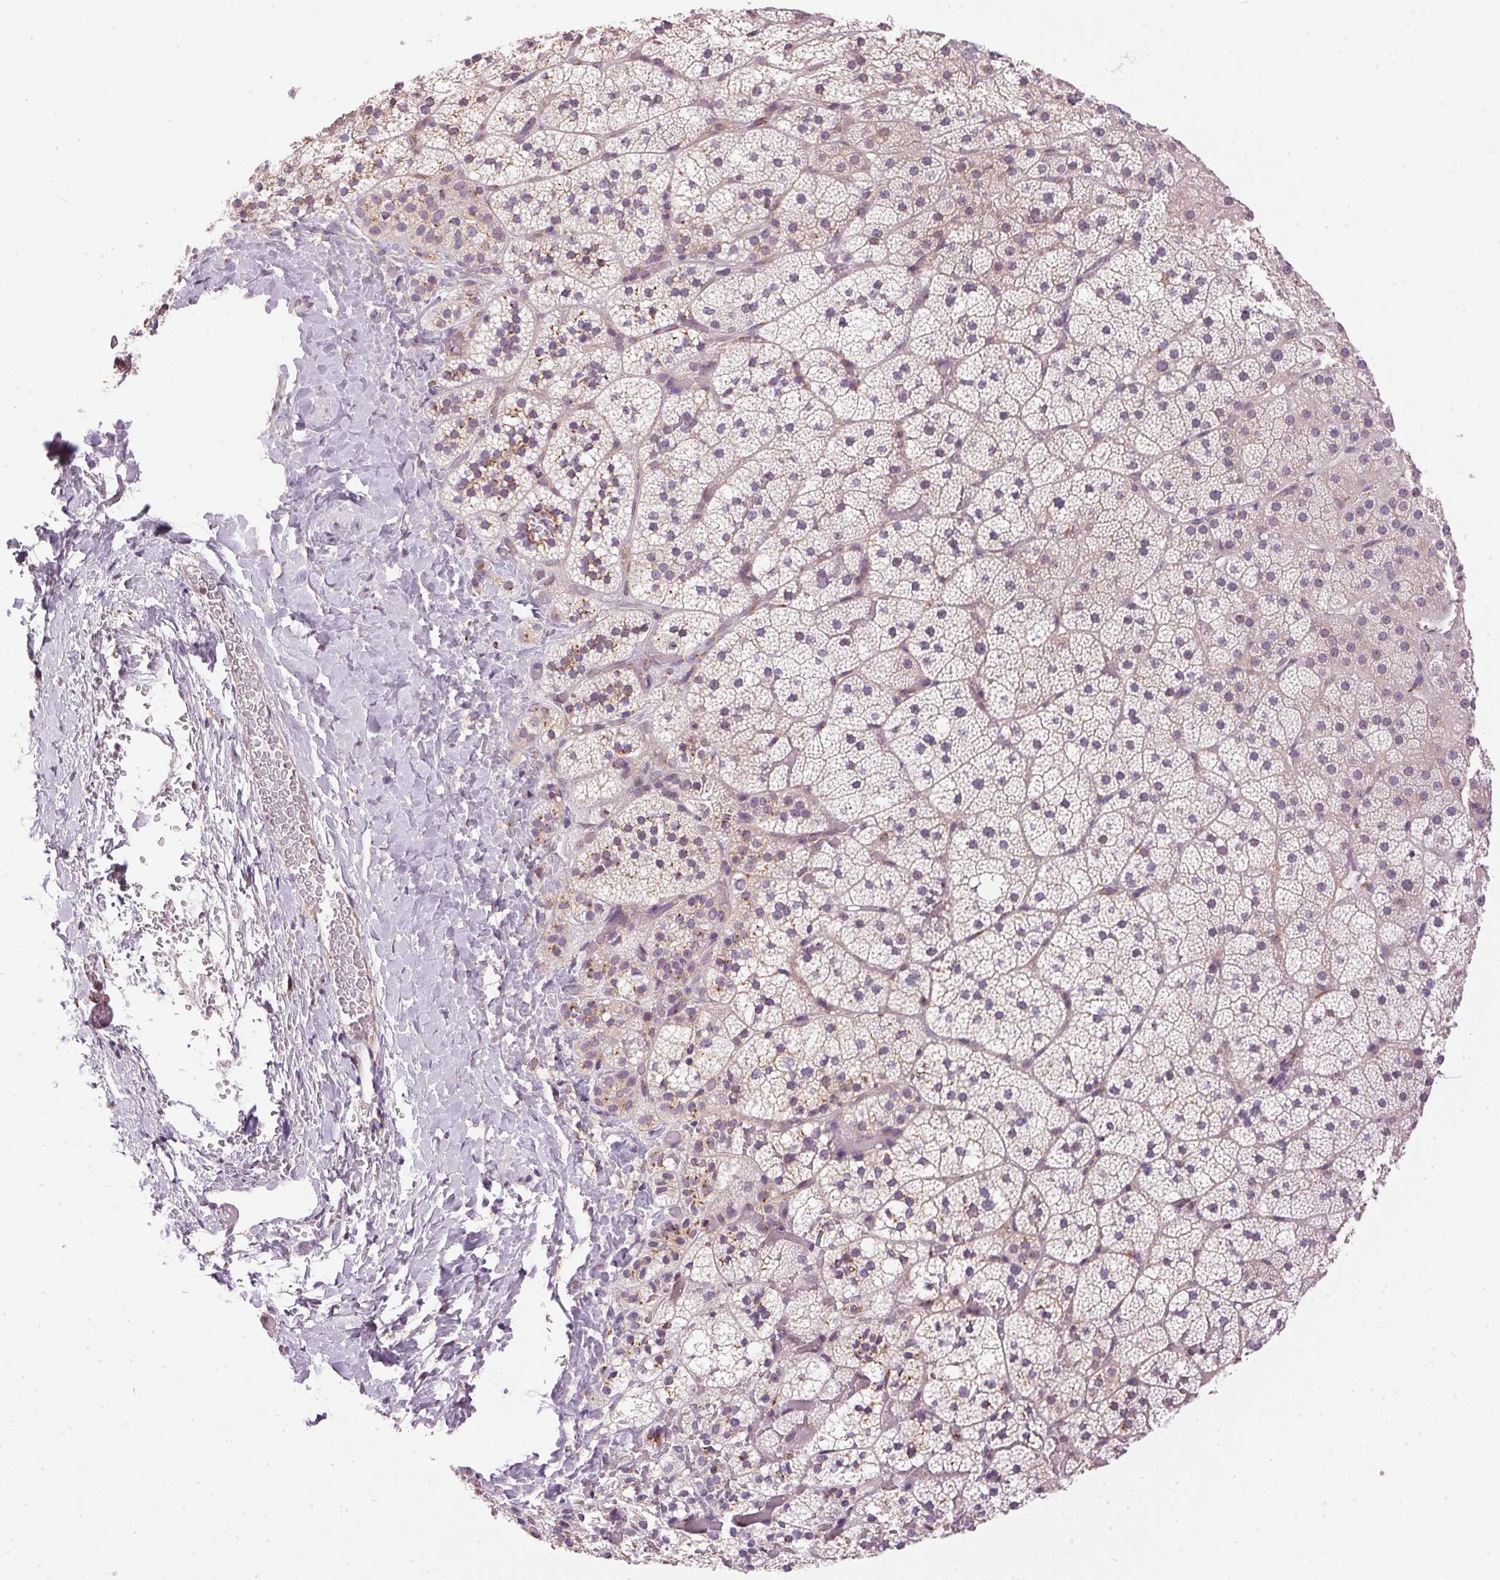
{"staining": {"intensity": "moderate", "quantity": "25%-75%", "location": "cytoplasmic/membranous"}, "tissue": "adrenal gland", "cell_type": "Glandular cells", "image_type": "normal", "snomed": [{"axis": "morphology", "description": "Normal tissue, NOS"}, {"axis": "topography", "description": "Adrenal gland"}], "caption": "Immunohistochemical staining of unremarkable adrenal gland exhibits 25%-75% levels of moderate cytoplasmic/membranous protein positivity in approximately 25%-75% of glandular cells. Immunohistochemistry (ihc) stains the protein of interest in brown and the nuclei are stained blue.", "gene": "GOLPH3", "patient": {"sex": "male", "age": 53}}